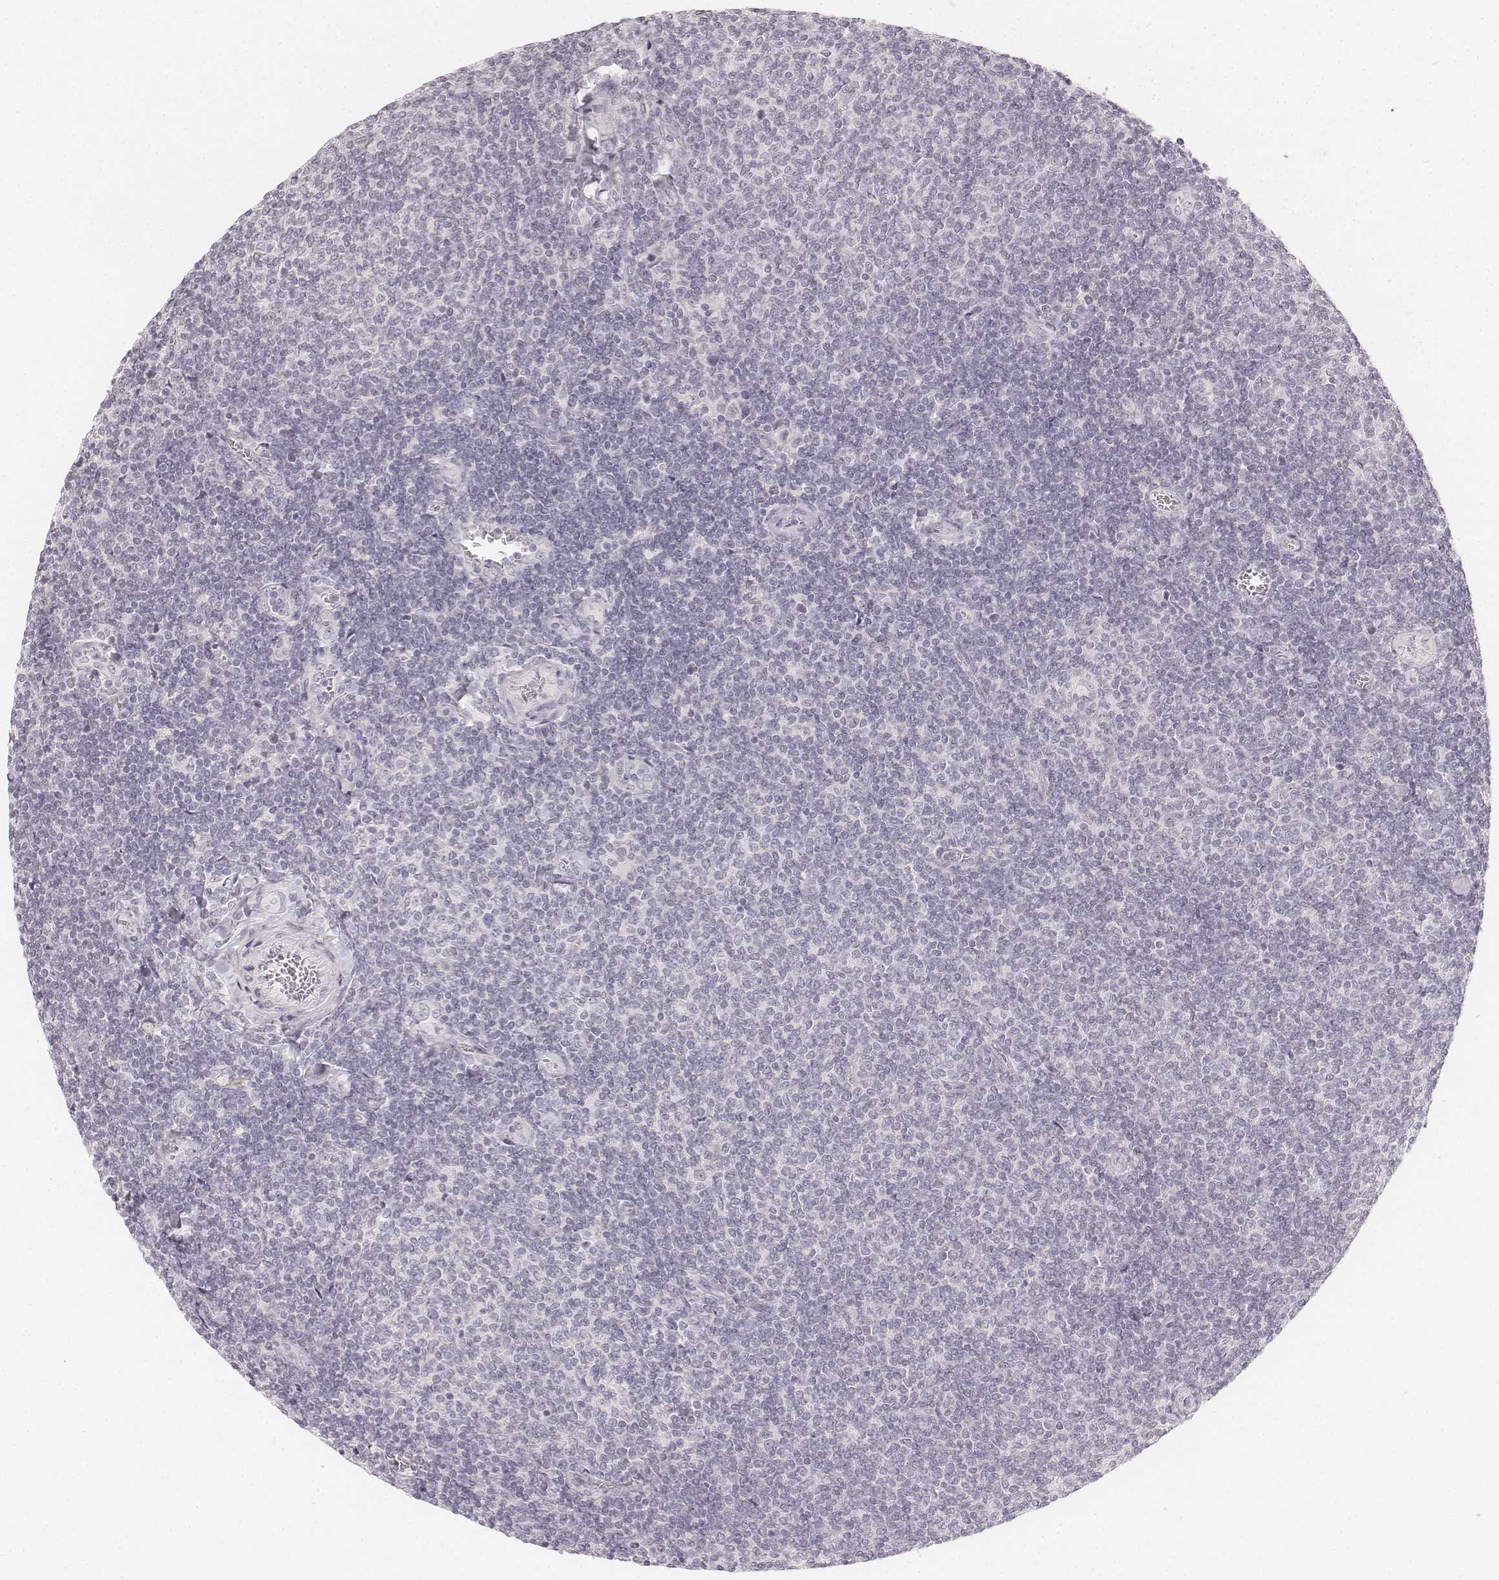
{"staining": {"intensity": "negative", "quantity": "none", "location": "none"}, "tissue": "lymphoma", "cell_type": "Tumor cells", "image_type": "cancer", "snomed": [{"axis": "morphology", "description": "Malignant lymphoma, non-Hodgkin's type, Low grade"}, {"axis": "topography", "description": "Lymph node"}], "caption": "This photomicrograph is of lymphoma stained with IHC to label a protein in brown with the nuclei are counter-stained blue. There is no expression in tumor cells.", "gene": "DSG4", "patient": {"sex": "male", "age": 52}}